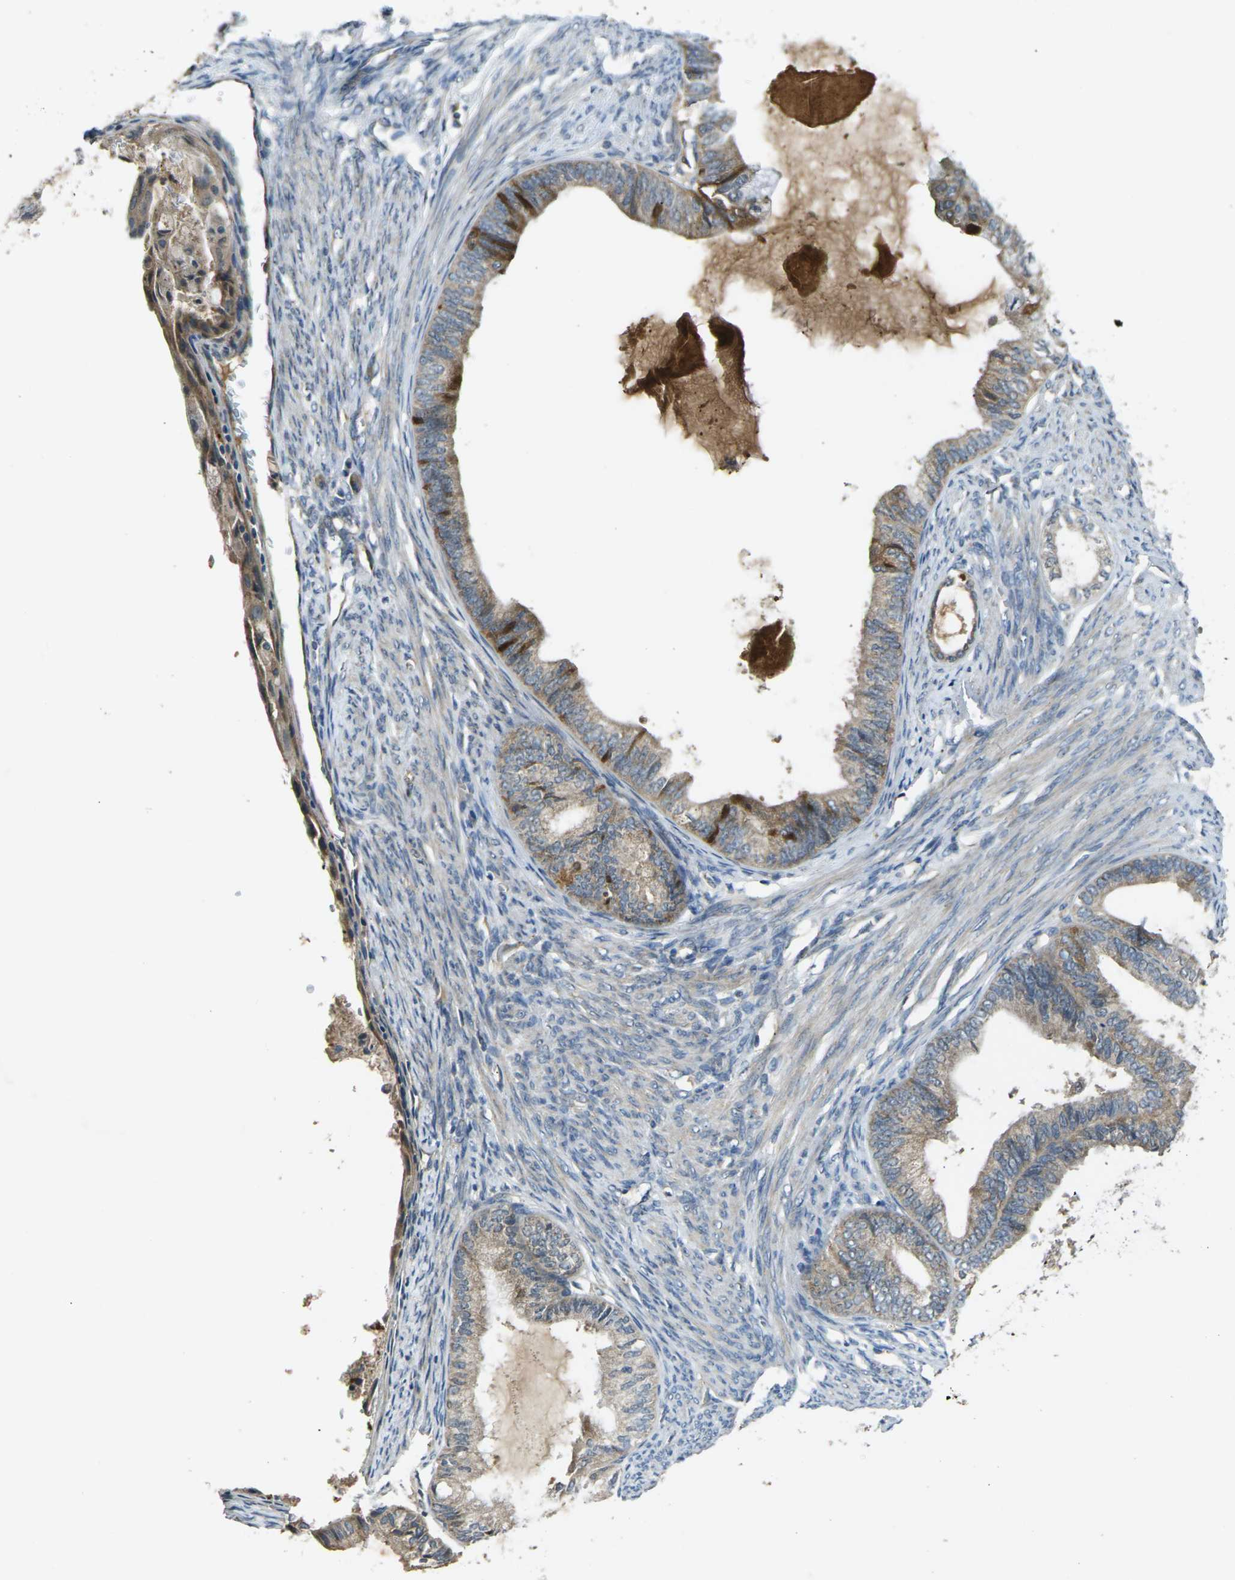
{"staining": {"intensity": "weak", "quantity": "25%-75%", "location": "cytoplasmic/membranous"}, "tissue": "endometrial cancer", "cell_type": "Tumor cells", "image_type": "cancer", "snomed": [{"axis": "morphology", "description": "Adenocarcinoma, NOS"}, {"axis": "topography", "description": "Endometrium"}], "caption": "Endometrial cancer (adenocarcinoma) stained with a protein marker demonstrates weak staining in tumor cells.", "gene": "GNA12", "patient": {"sex": "female", "age": 86}}